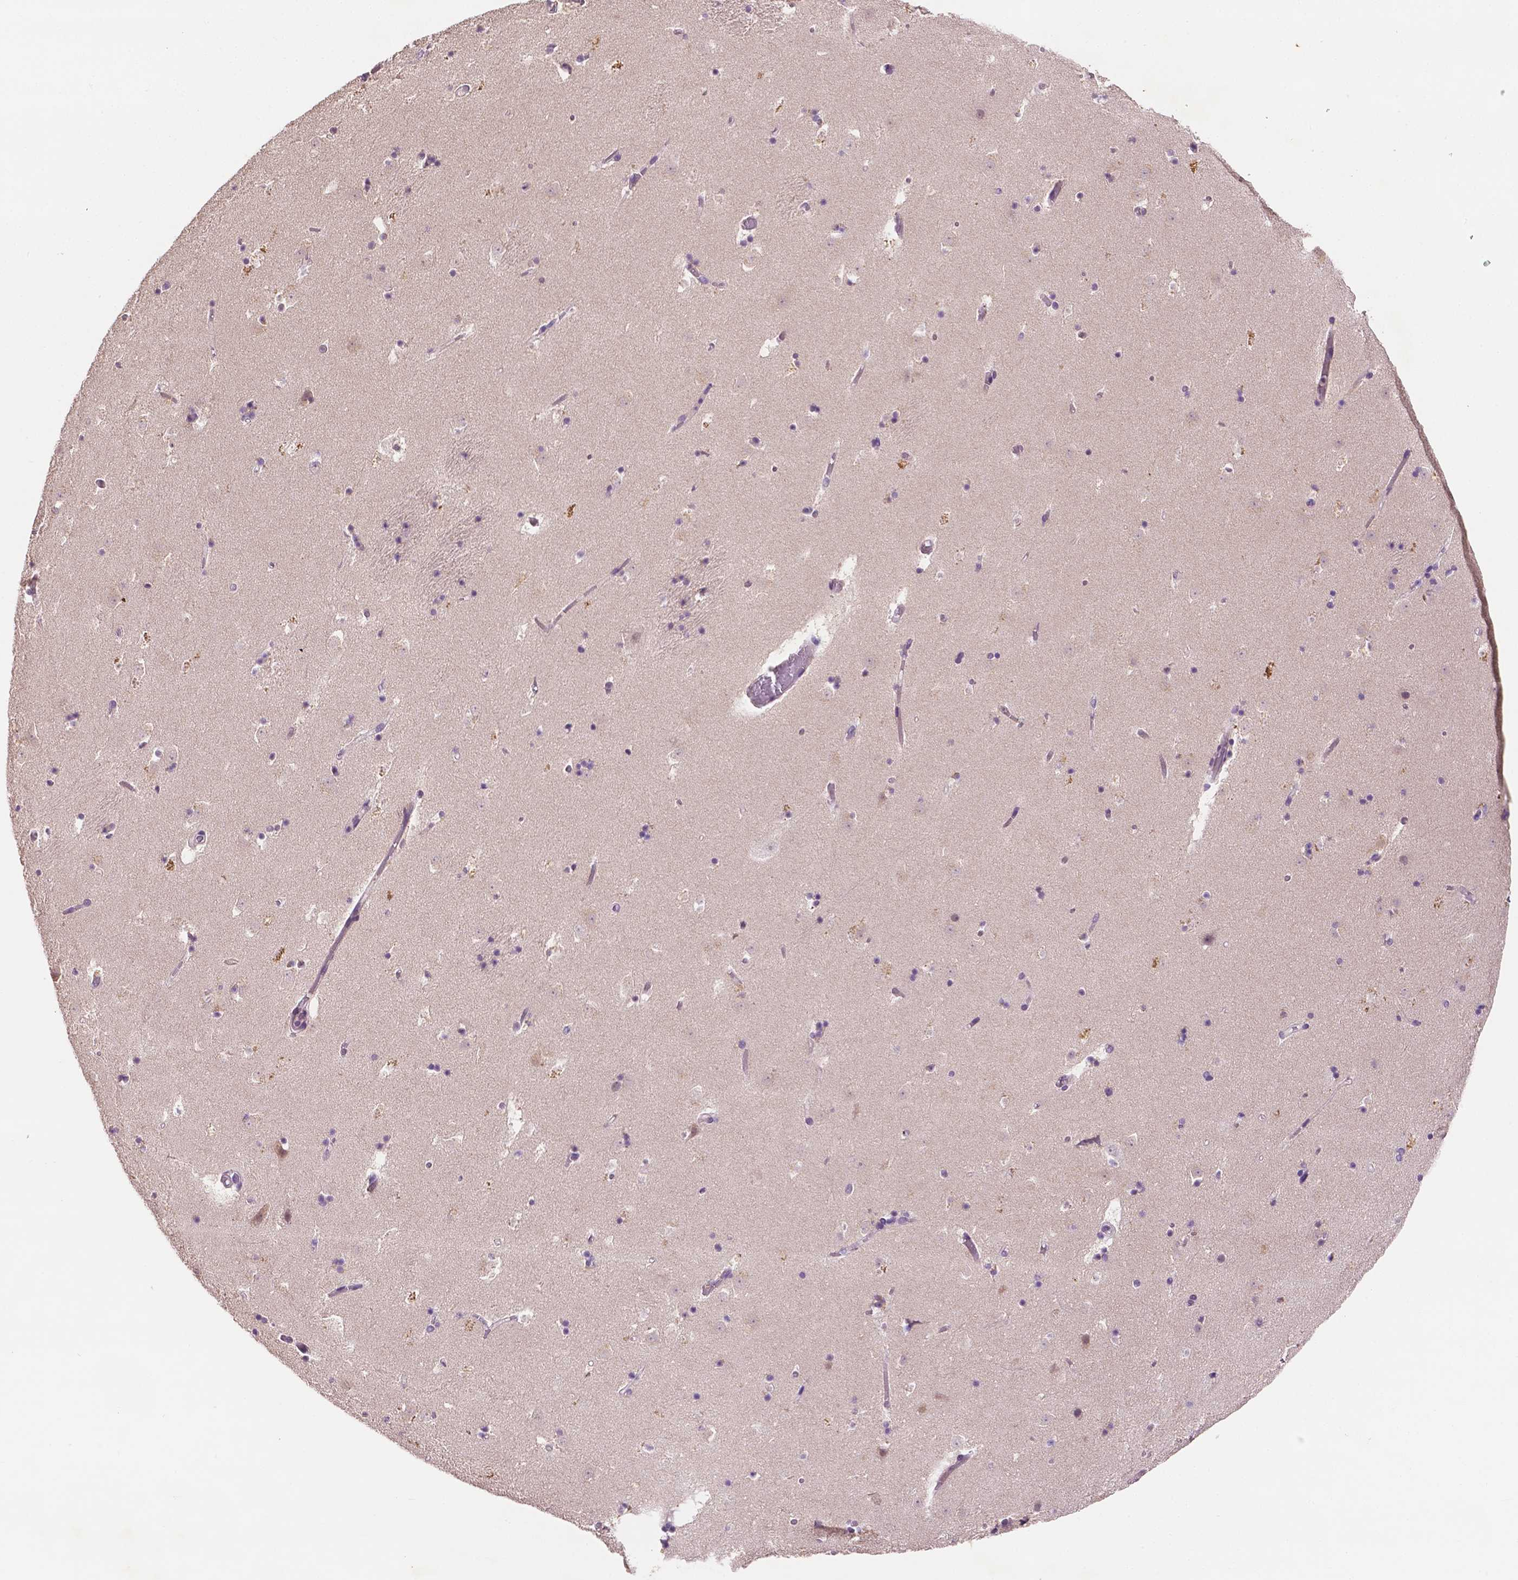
{"staining": {"intensity": "negative", "quantity": "none", "location": "none"}, "tissue": "caudate", "cell_type": "Glial cells", "image_type": "normal", "snomed": [{"axis": "morphology", "description": "Normal tissue, NOS"}, {"axis": "topography", "description": "Lateral ventricle wall"}], "caption": "Immunohistochemistry of benign human caudate shows no expression in glial cells.", "gene": "MROH6", "patient": {"sex": "female", "age": 42}}